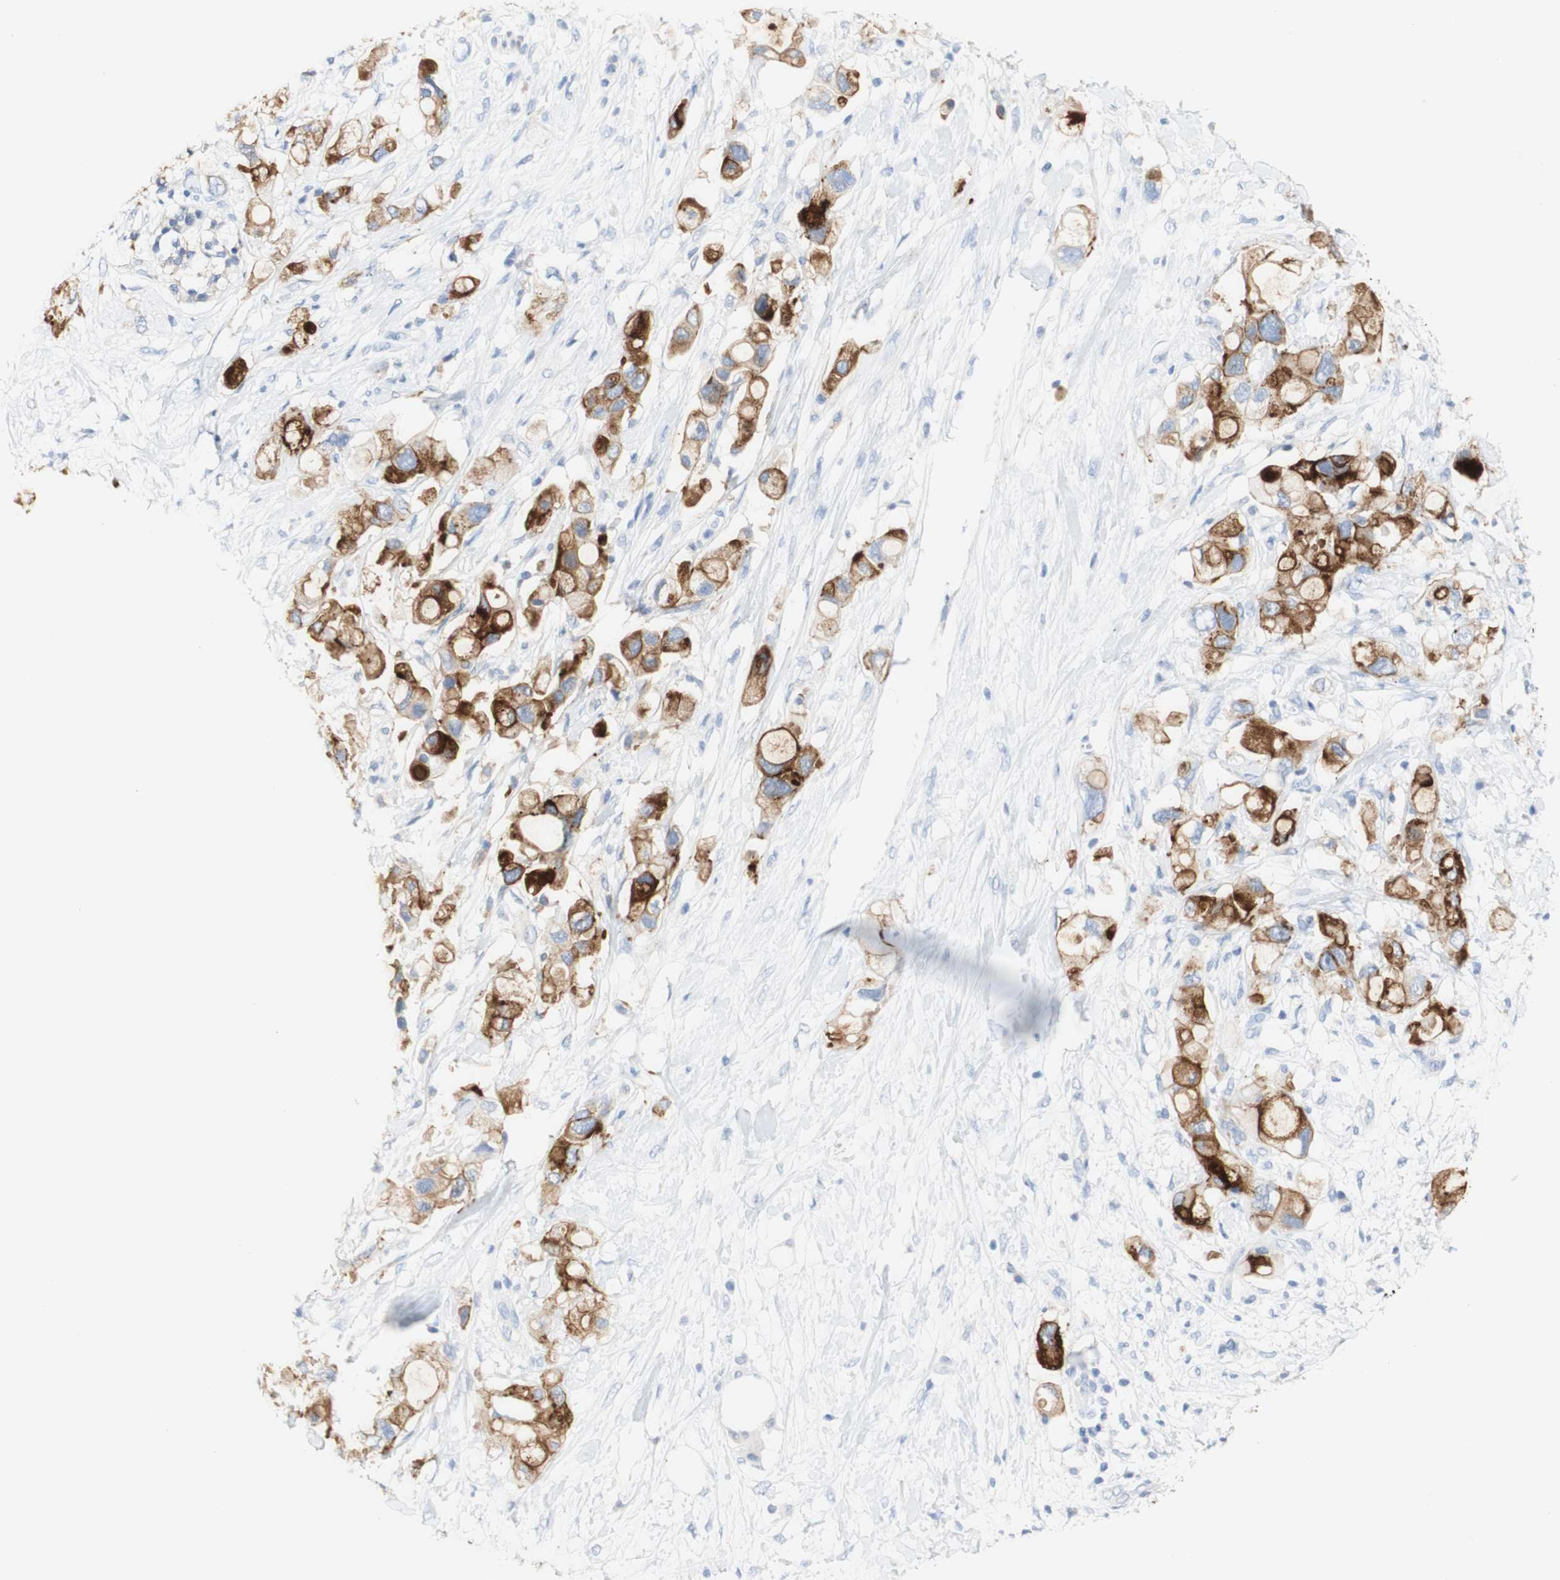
{"staining": {"intensity": "moderate", "quantity": ">75%", "location": "cytoplasmic/membranous"}, "tissue": "pancreatic cancer", "cell_type": "Tumor cells", "image_type": "cancer", "snomed": [{"axis": "morphology", "description": "Adenocarcinoma, NOS"}, {"axis": "topography", "description": "Pancreas"}], "caption": "Immunohistochemical staining of human pancreatic cancer (adenocarcinoma) shows medium levels of moderate cytoplasmic/membranous protein positivity in approximately >75% of tumor cells. The staining was performed using DAB, with brown indicating positive protein expression. Nuclei are stained blue with hematoxylin.", "gene": "DSC2", "patient": {"sex": "female", "age": 56}}